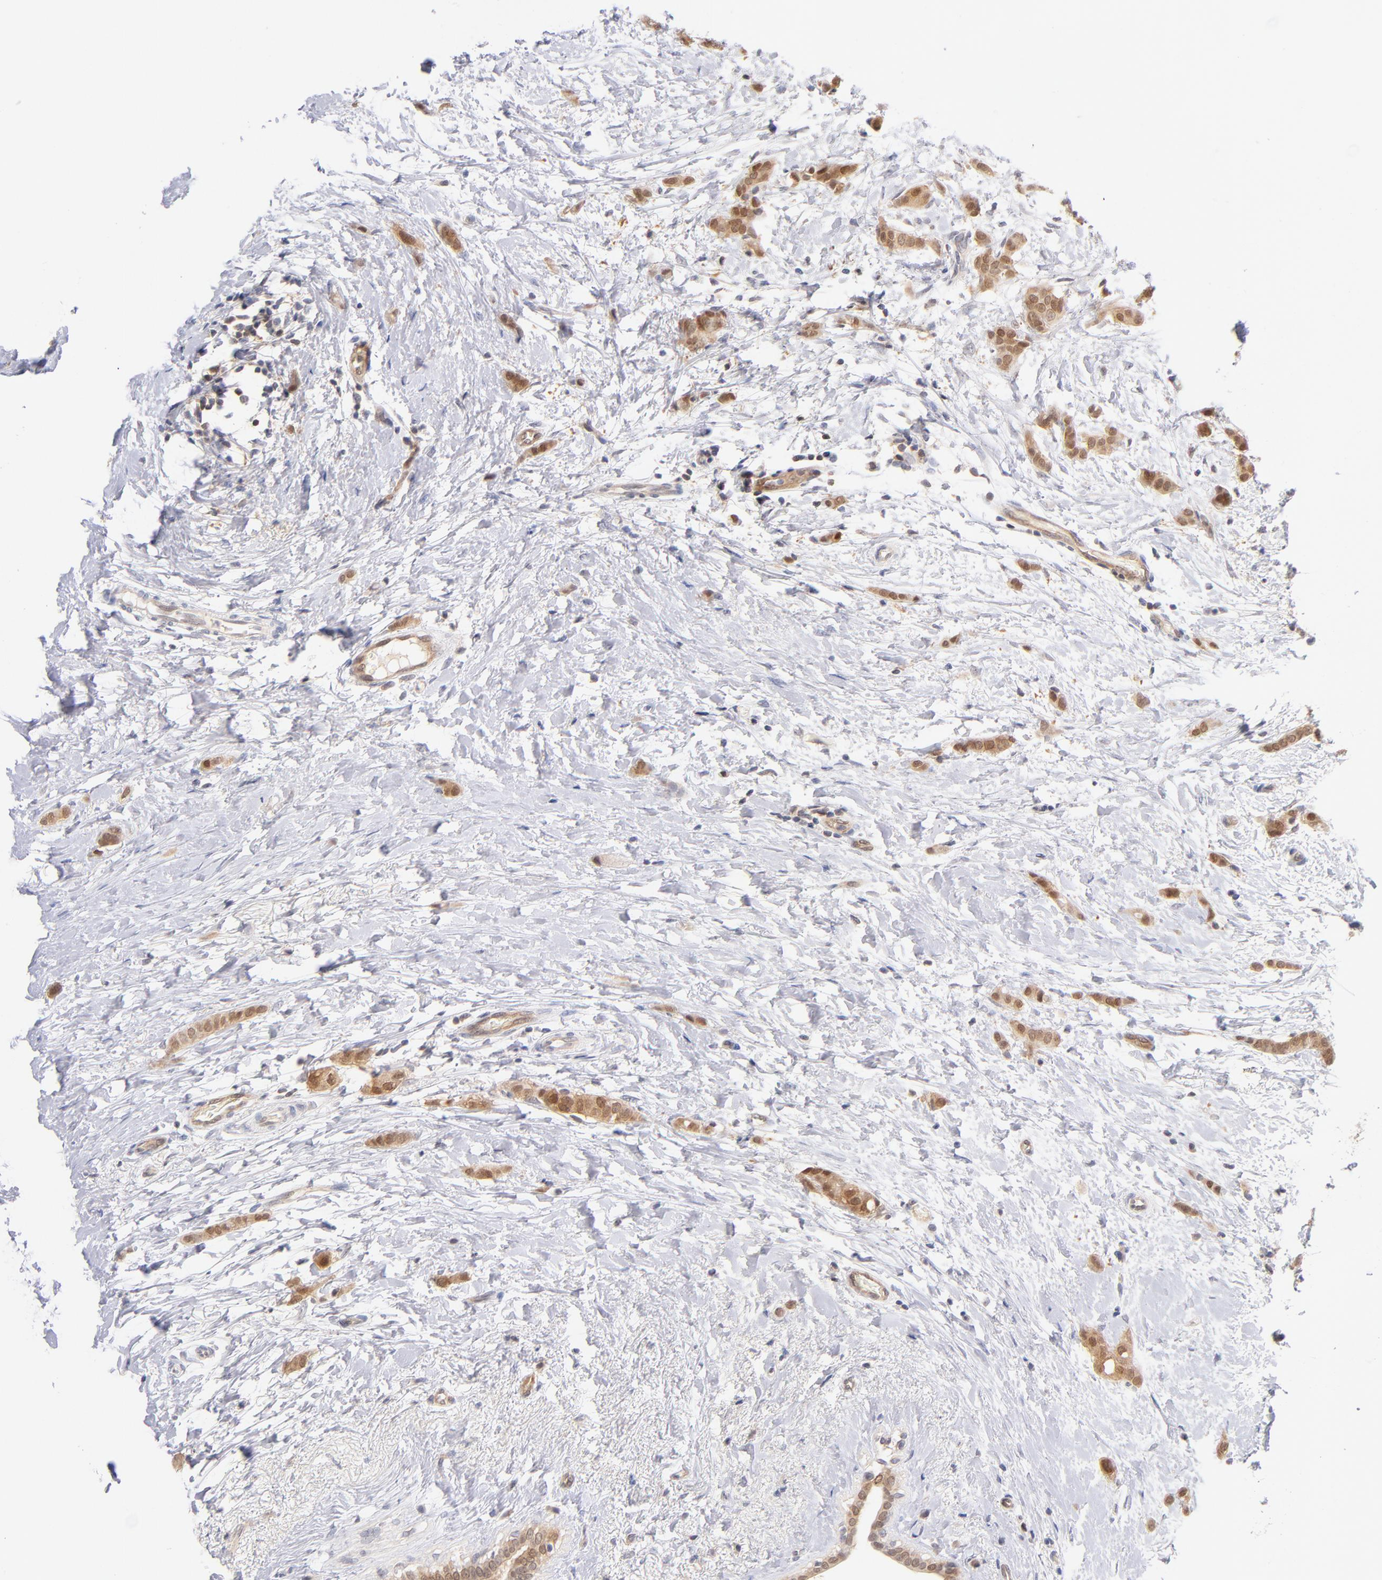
{"staining": {"intensity": "moderate", "quantity": ">75%", "location": "cytoplasmic/membranous,nuclear"}, "tissue": "breast cancer", "cell_type": "Tumor cells", "image_type": "cancer", "snomed": [{"axis": "morphology", "description": "Lobular carcinoma"}, {"axis": "topography", "description": "Breast"}], "caption": "Immunohistochemical staining of breast cancer (lobular carcinoma) shows moderate cytoplasmic/membranous and nuclear protein expression in approximately >75% of tumor cells. The staining was performed using DAB to visualize the protein expression in brown, while the nuclei were stained in blue with hematoxylin (Magnification: 20x).", "gene": "CASP6", "patient": {"sex": "female", "age": 55}}